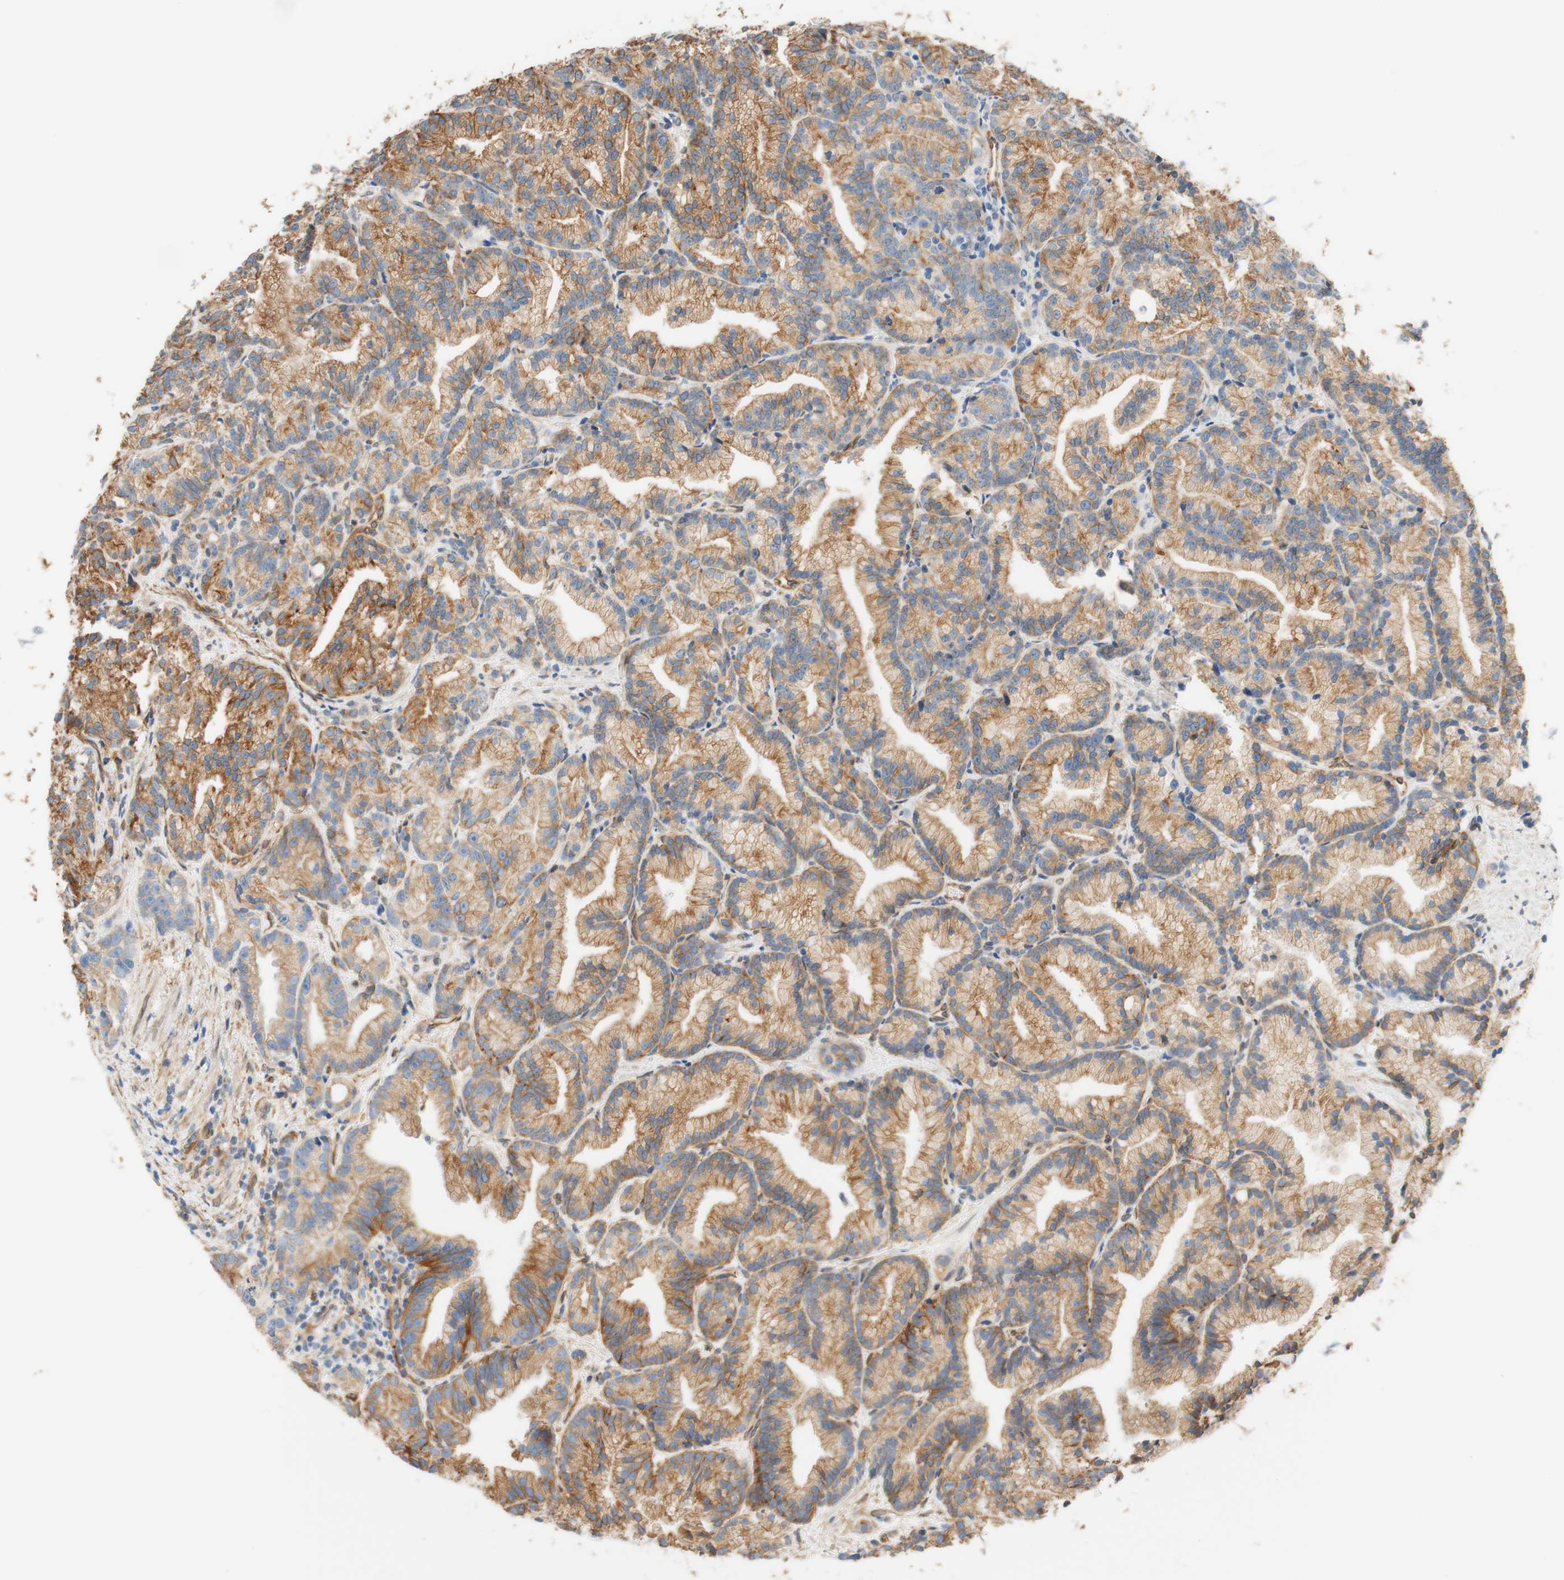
{"staining": {"intensity": "moderate", "quantity": ">75%", "location": "cytoplasmic/membranous"}, "tissue": "prostate cancer", "cell_type": "Tumor cells", "image_type": "cancer", "snomed": [{"axis": "morphology", "description": "Adenocarcinoma, Low grade"}, {"axis": "topography", "description": "Prostate"}], "caption": "A micrograph of human prostate cancer (low-grade adenocarcinoma) stained for a protein shows moderate cytoplasmic/membranous brown staining in tumor cells.", "gene": "ENDOD1", "patient": {"sex": "male", "age": 89}}